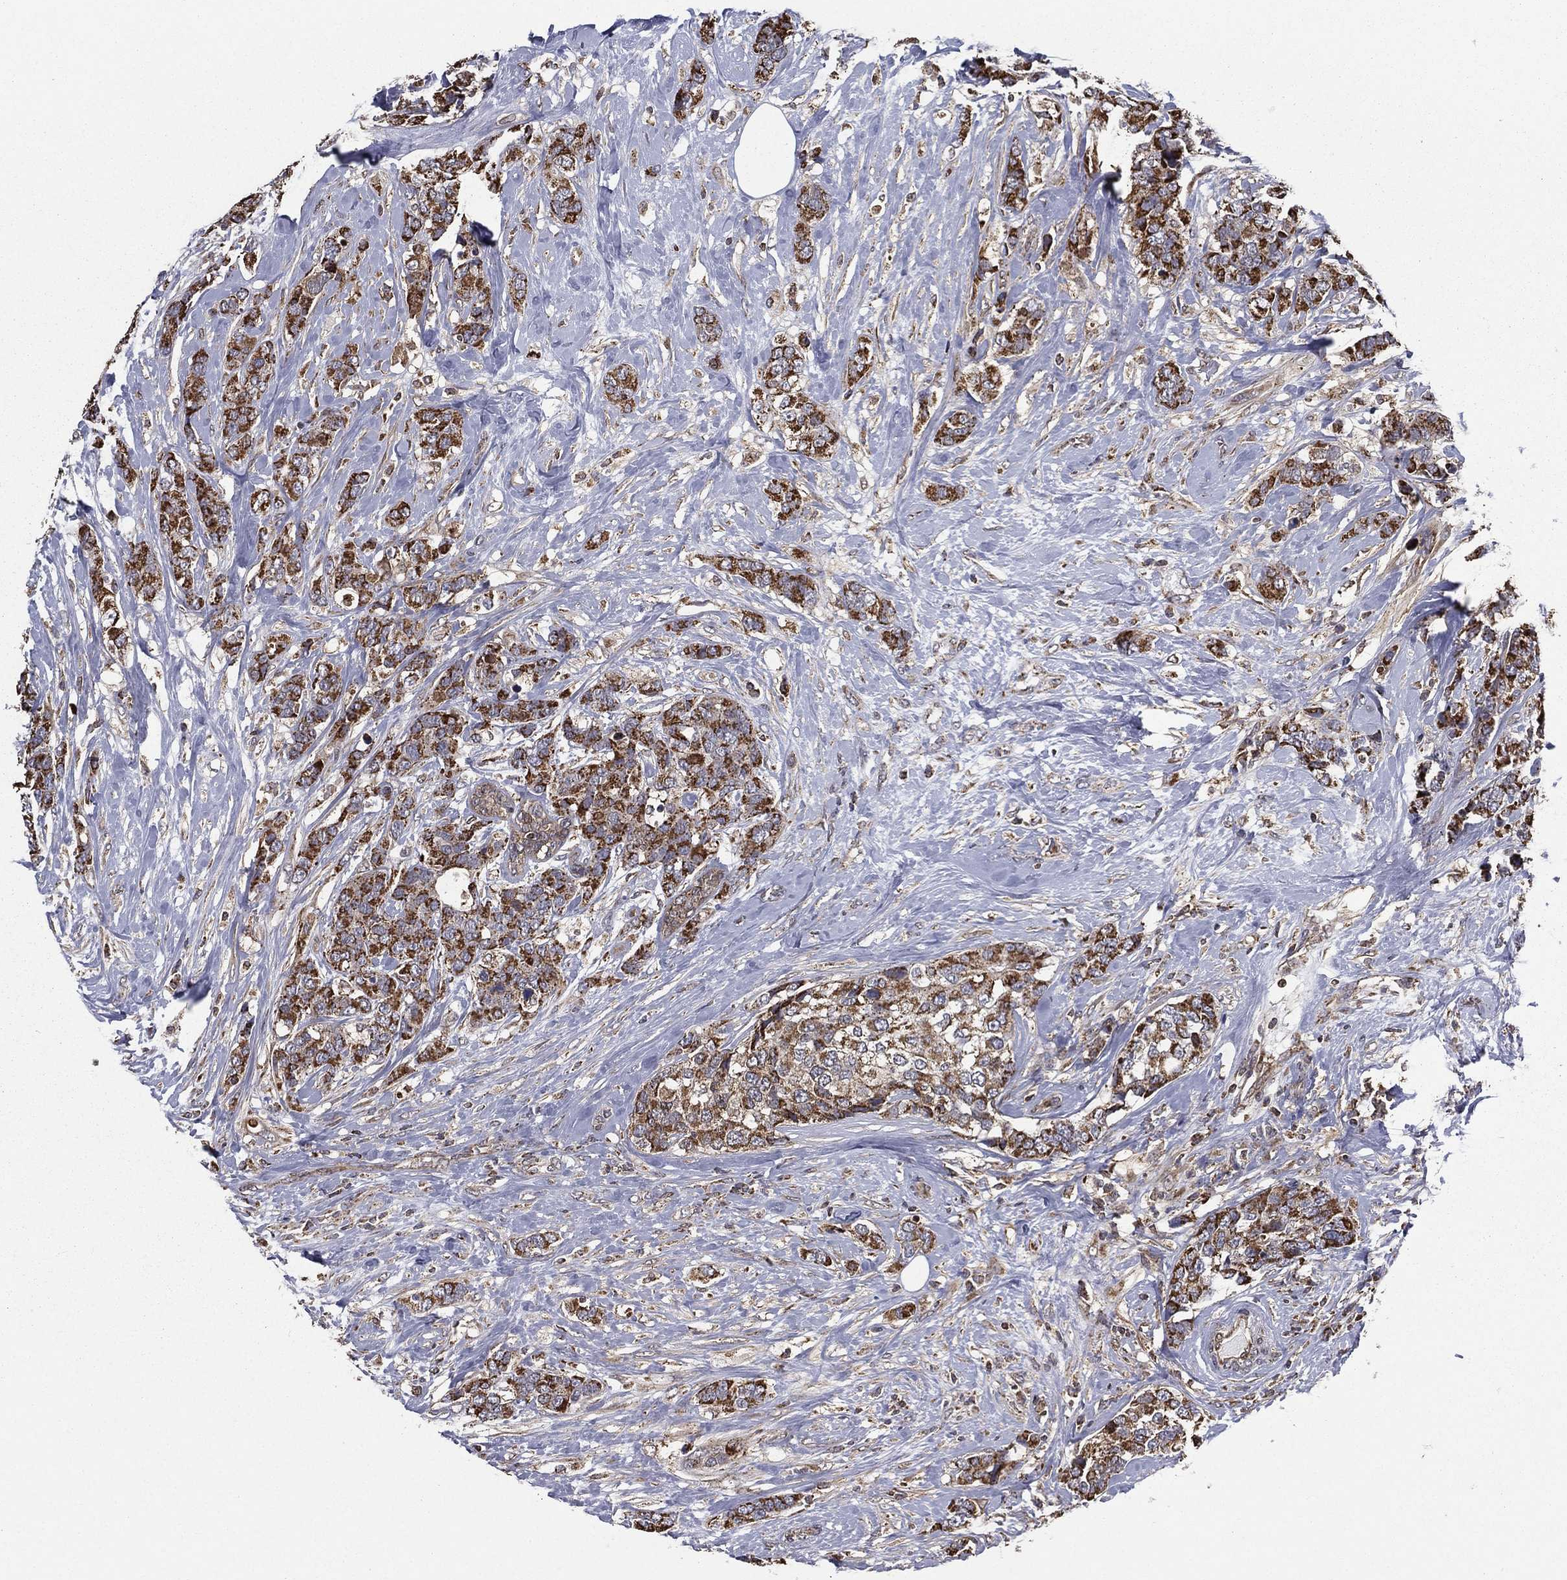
{"staining": {"intensity": "strong", "quantity": ">75%", "location": "cytoplasmic/membranous"}, "tissue": "breast cancer", "cell_type": "Tumor cells", "image_type": "cancer", "snomed": [{"axis": "morphology", "description": "Lobular carcinoma"}, {"axis": "topography", "description": "Breast"}], "caption": "IHC image of human lobular carcinoma (breast) stained for a protein (brown), which exhibits high levels of strong cytoplasmic/membranous expression in approximately >75% of tumor cells.", "gene": "RIGI", "patient": {"sex": "female", "age": 59}}